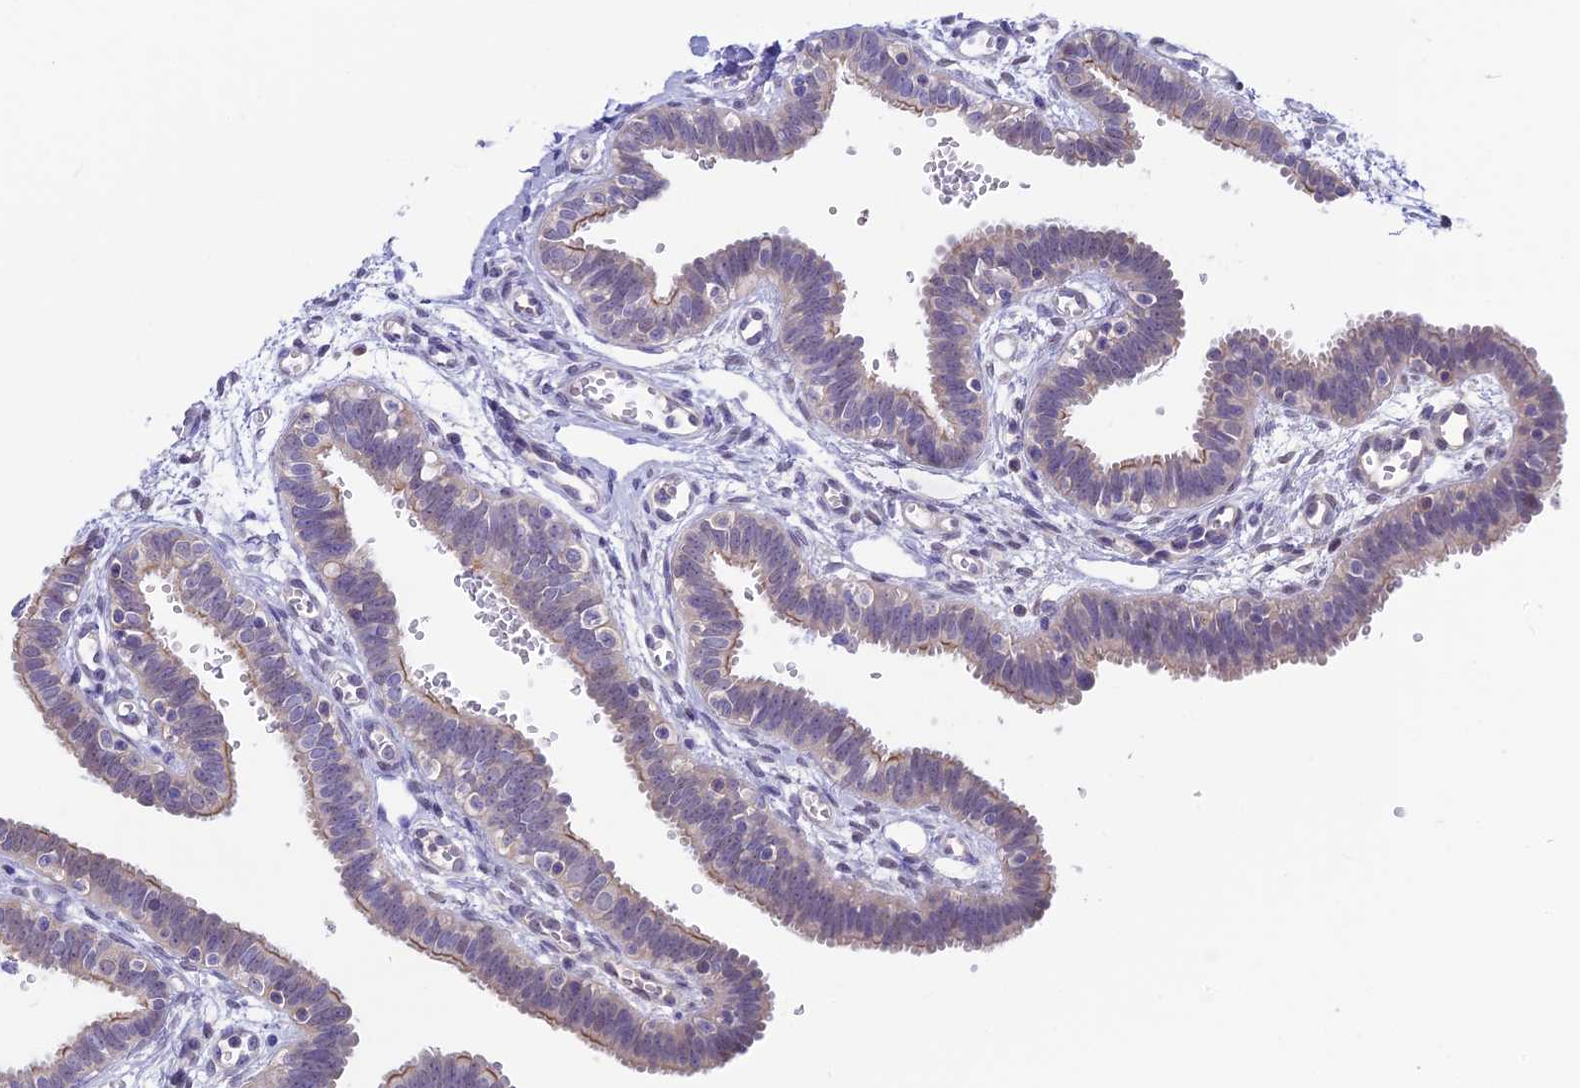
{"staining": {"intensity": "weak", "quantity": "25%-75%", "location": "cytoplasmic/membranous"}, "tissue": "fallopian tube", "cell_type": "Glandular cells", "image_type": "normal", "snomed": [{"axis": "morphology", "description": "Normal tissue, NOS"}, {"axis": "topography", "description": "Fallopian tube"}, {"axis": "topography", "description": "Placenta"}], "caption": "About 25%-75% of glandular cells in normal human fallopian tube reveal weak cytoplasmic/membranous protein expression as visualized by brown immunohistochemical staining.", "gene": "SNAP91", "patient": {"sex": "female", "age": 32}}